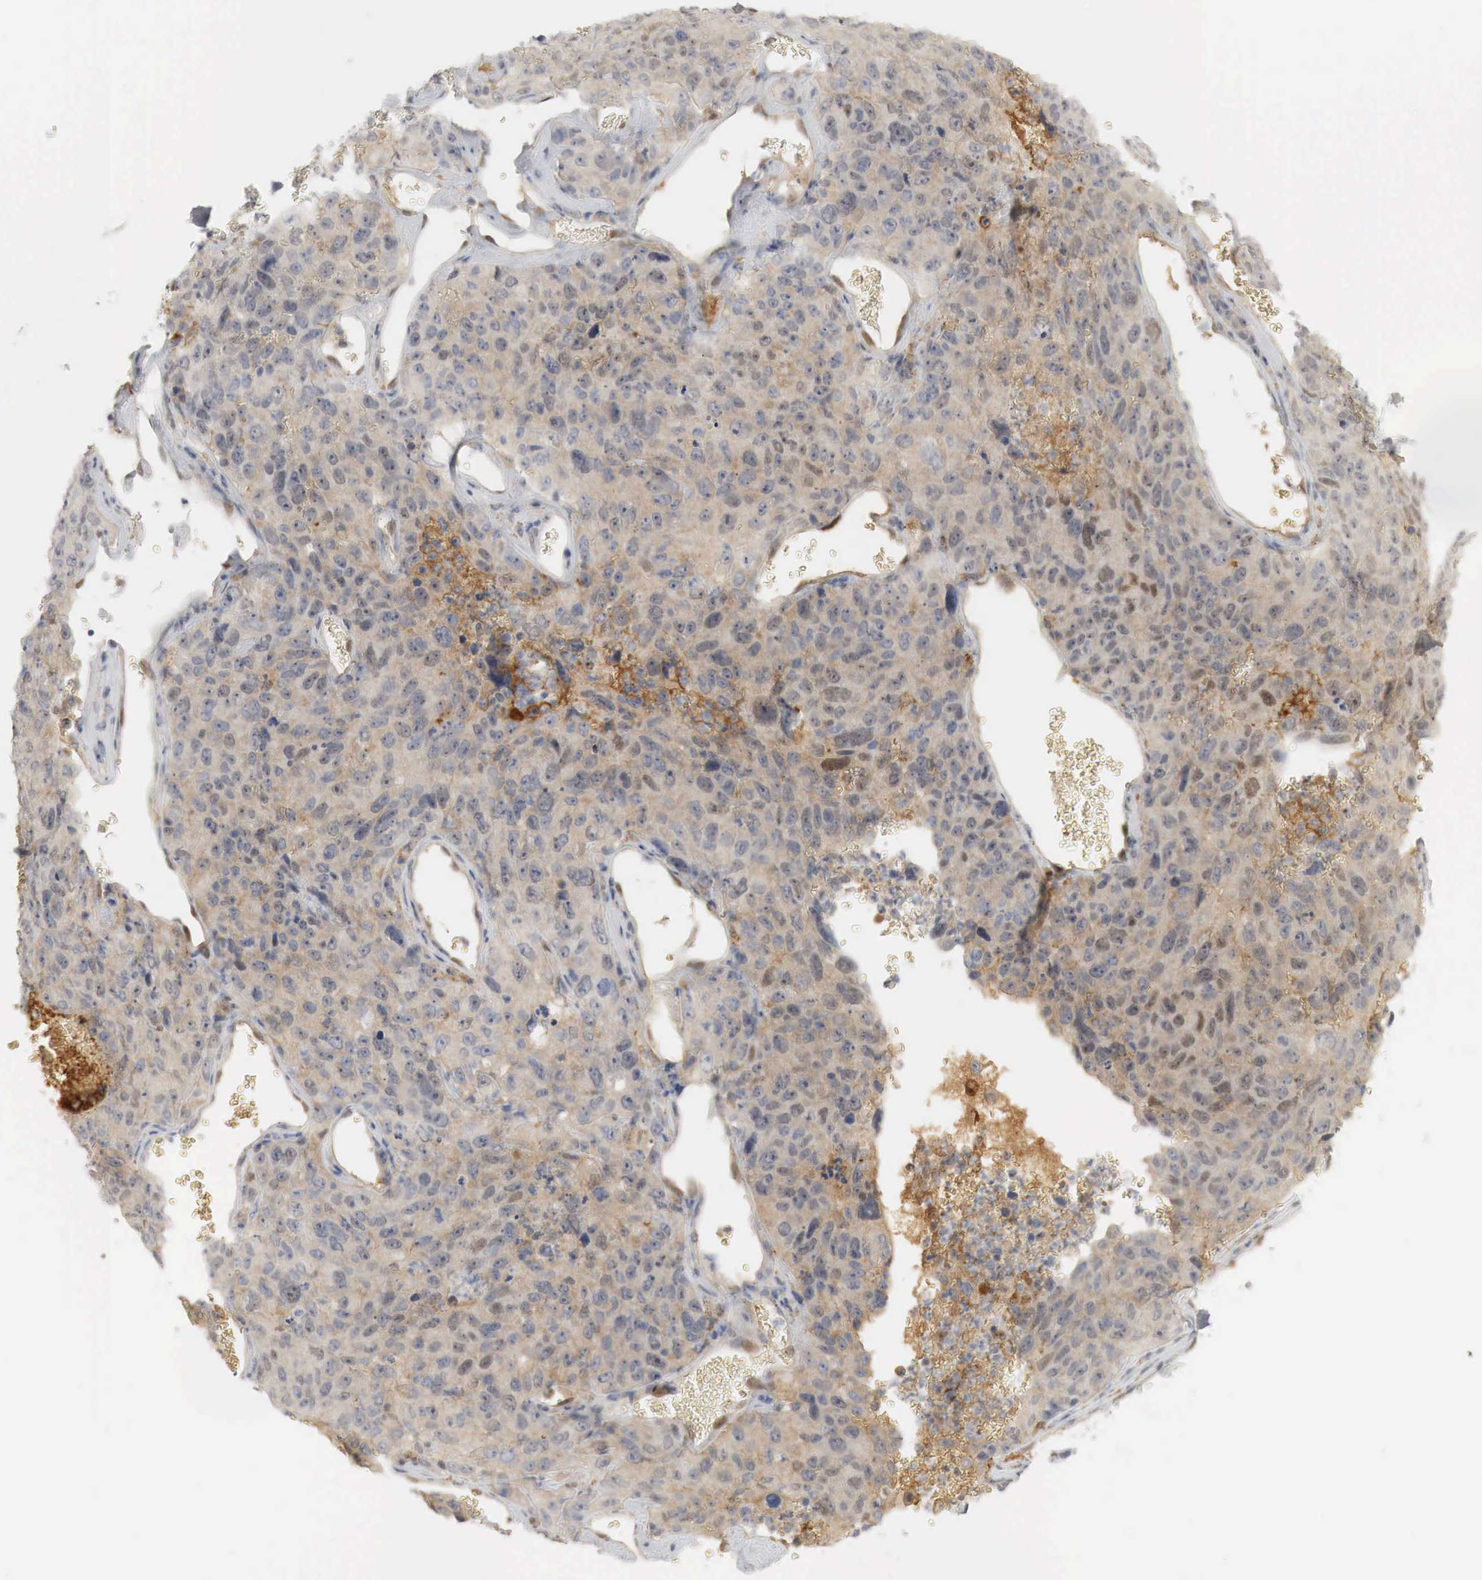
{"staining": {"intensity": "weak", "quantity": "25%-75%", "location": "cytoplasmic/membranous,nuclear"}, "tissue": "lung cancer", "cell_type": "Tumor cells", "image_type": "cancer", "snomed": [{"axis": "morphology", "description": "Squamous cell carcinoma, NOS"}, {"axis": "topography", "description": "Lung"}], "caption": "This micrograph reveals IHC staining of human lung cancer (squamous cell carcinoma), with low weak cytoplasmic/membranous and nuclear positivity in approximately 25%-75% of tumor cells.", "gene": "MYC", "patient": {"sex": "male", "age": 64}}